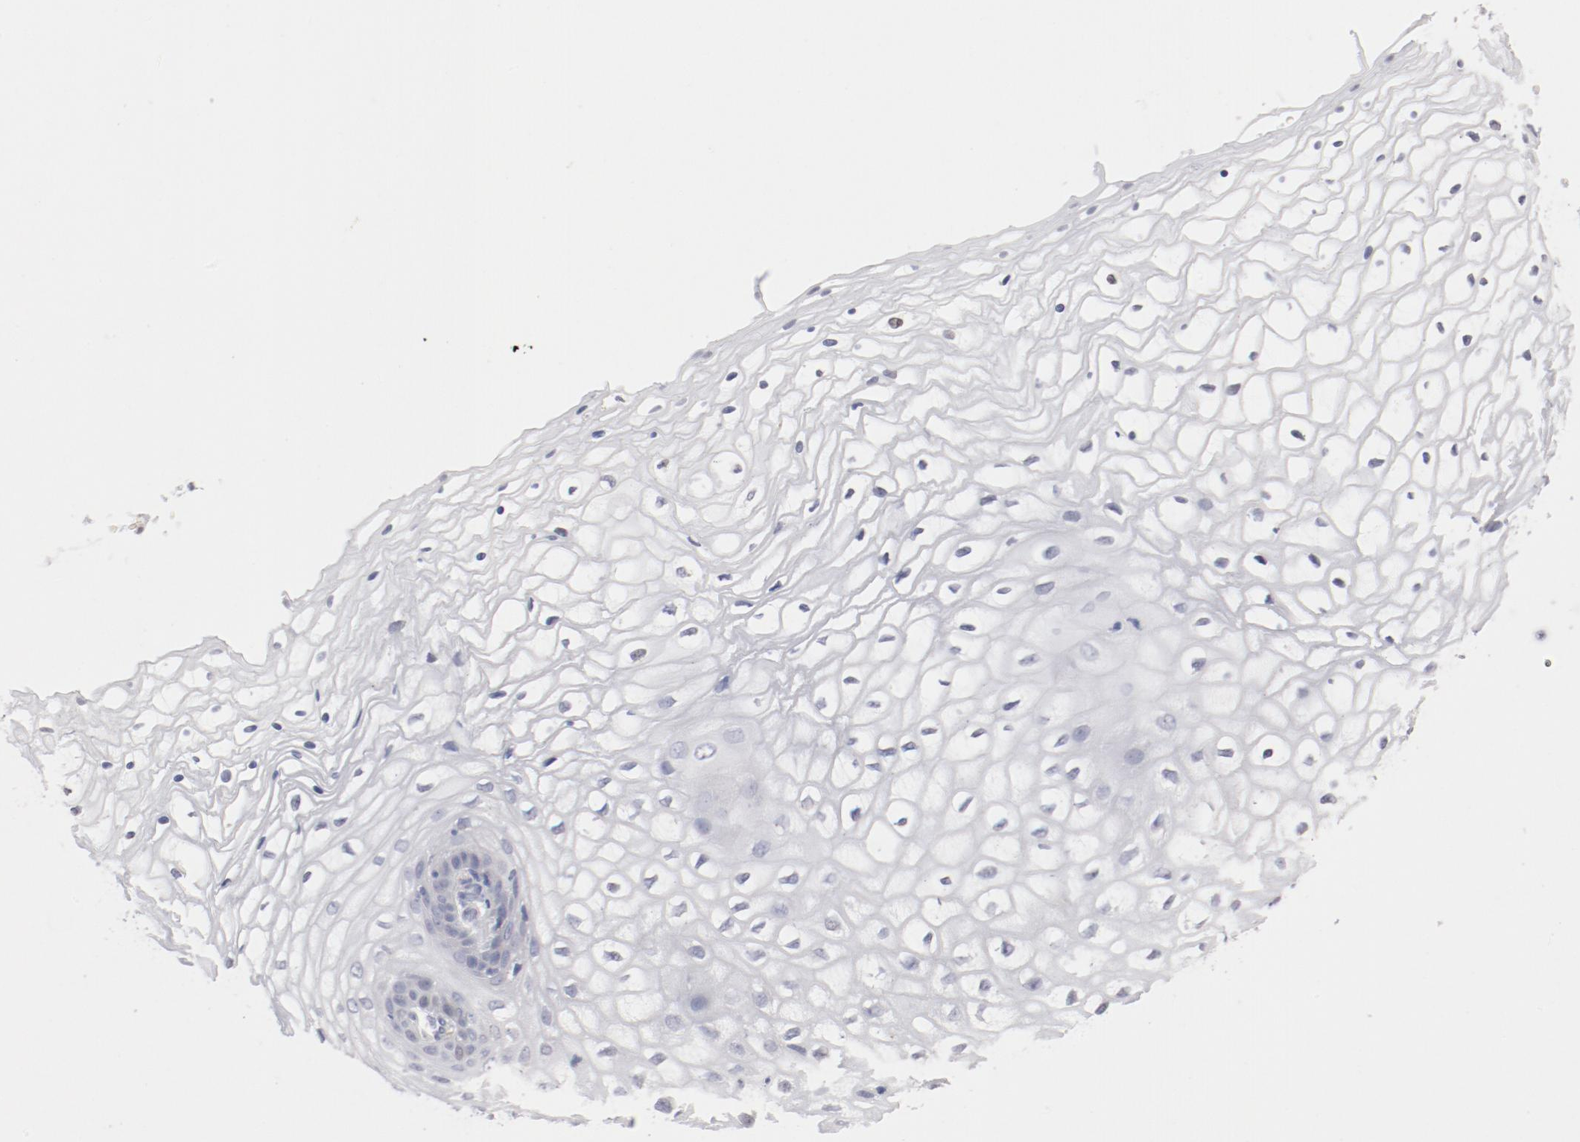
{"staining": {"intensity": "negative", "quantity": "none", "location": "none"}, "tissue": "vagina", "cell_type": "Squamous epithelial cells", "image_type": "normal", "snomed": [{"axis": "morphology", "description": "Normal tissue, NOS"}, {"axis": "topography", "description": "Vagina"}], "caption": "Immunohistochemistry (IHC) photomicrograph of benign vagina stained for a protein (brown), which reveals no expression in squamous epithelial cells.", "gene": "AK7", "patient": {"sex": "female", "age": 34}}